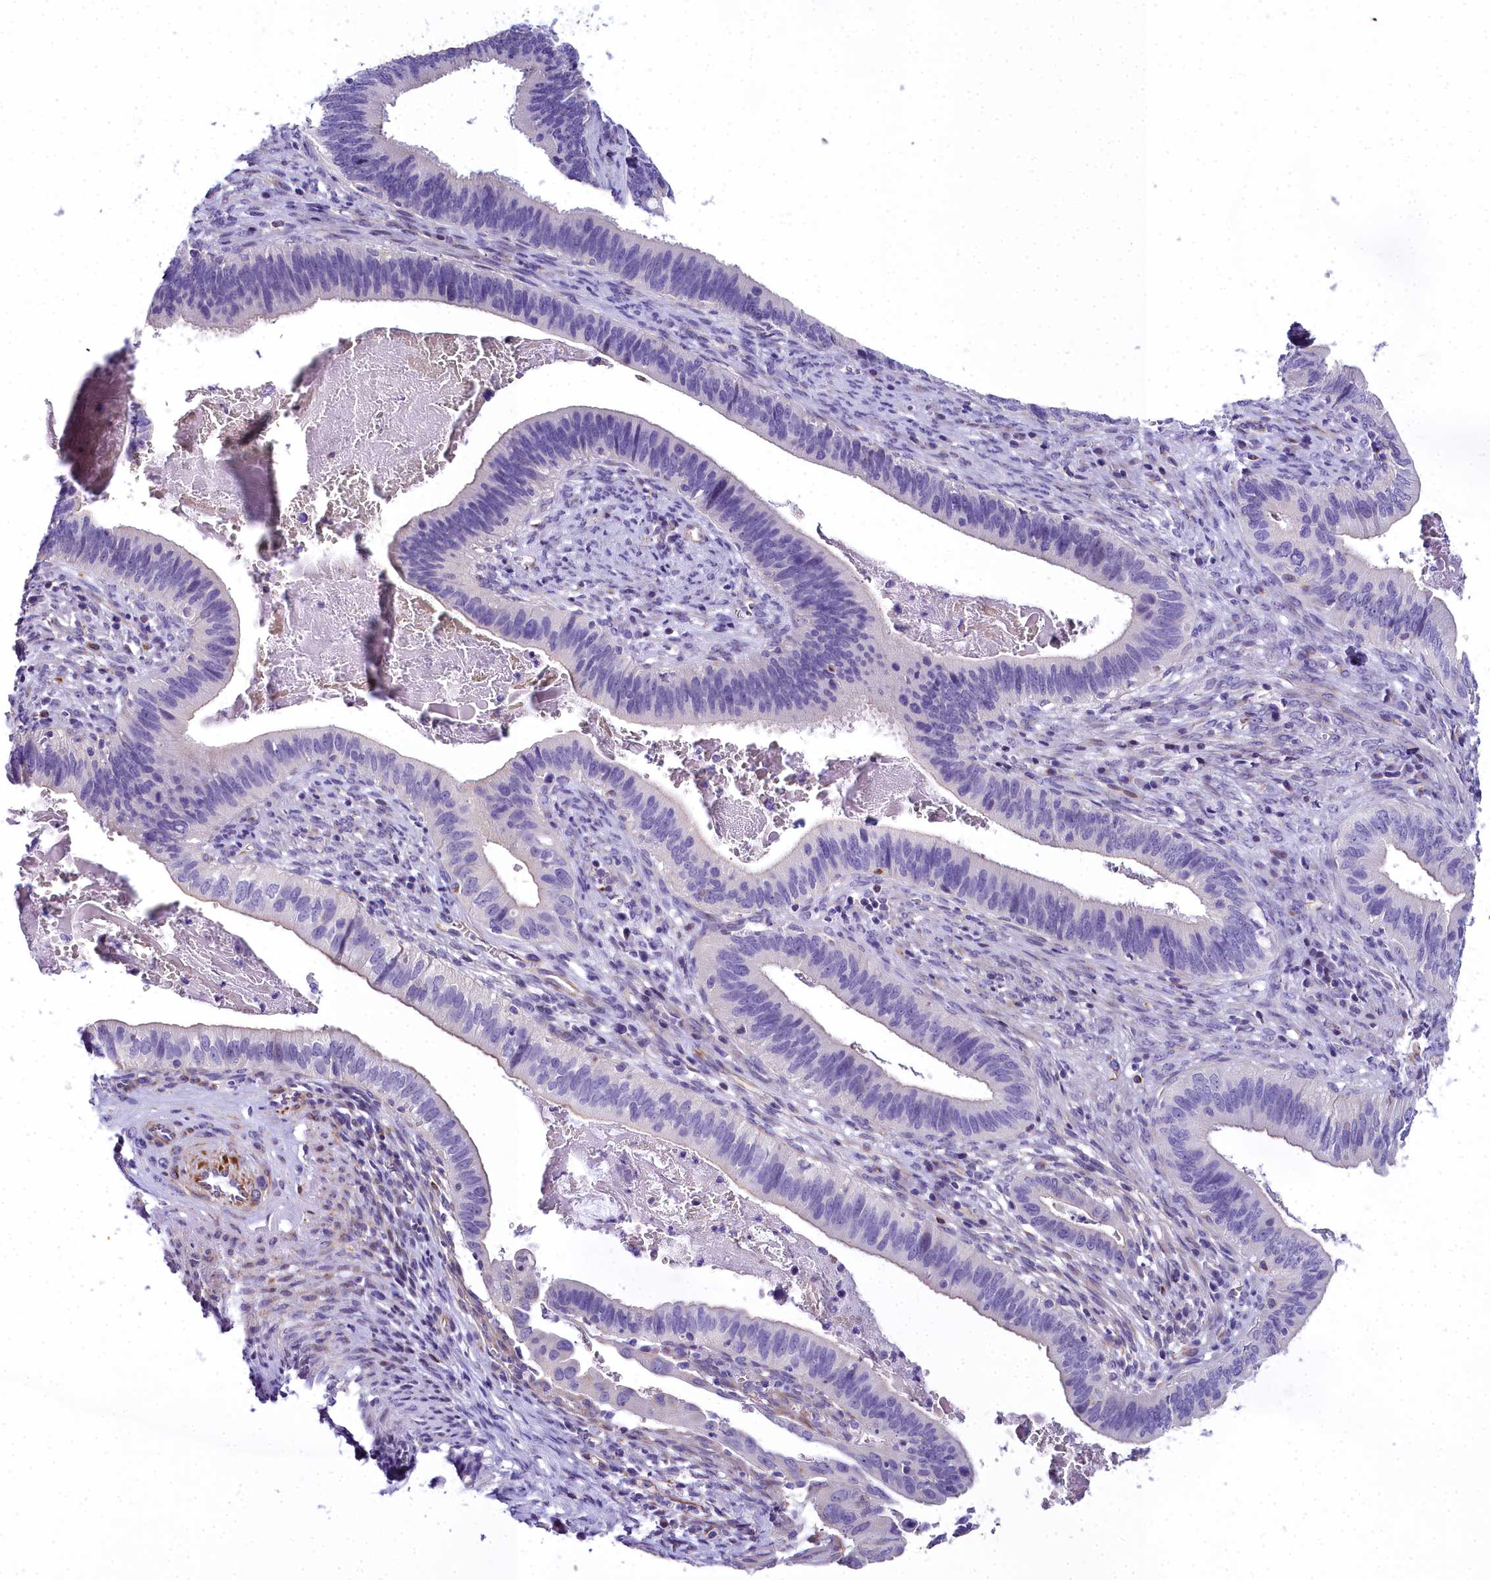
{"staining": {"intensity": "negative", "quantity": "none", "location": "none"}, "tissue": "cervical cancer", "cell_type": "Tumor cells", "image_type": "cancer", "snomed": [{"axis": "morphology", "description": "Adenocarcinoma, NOS"}, {"axis": "topography", "description": "Cervix"}], "caption": "Immunohistochemistry of human cervical cancer displays no staining in tumor cells. (Immunohistochemistry (ihc), brightfield microscopy, high magnification).", "gene": "TIMM22", "patient": {"sex": "female", "age": 42}}